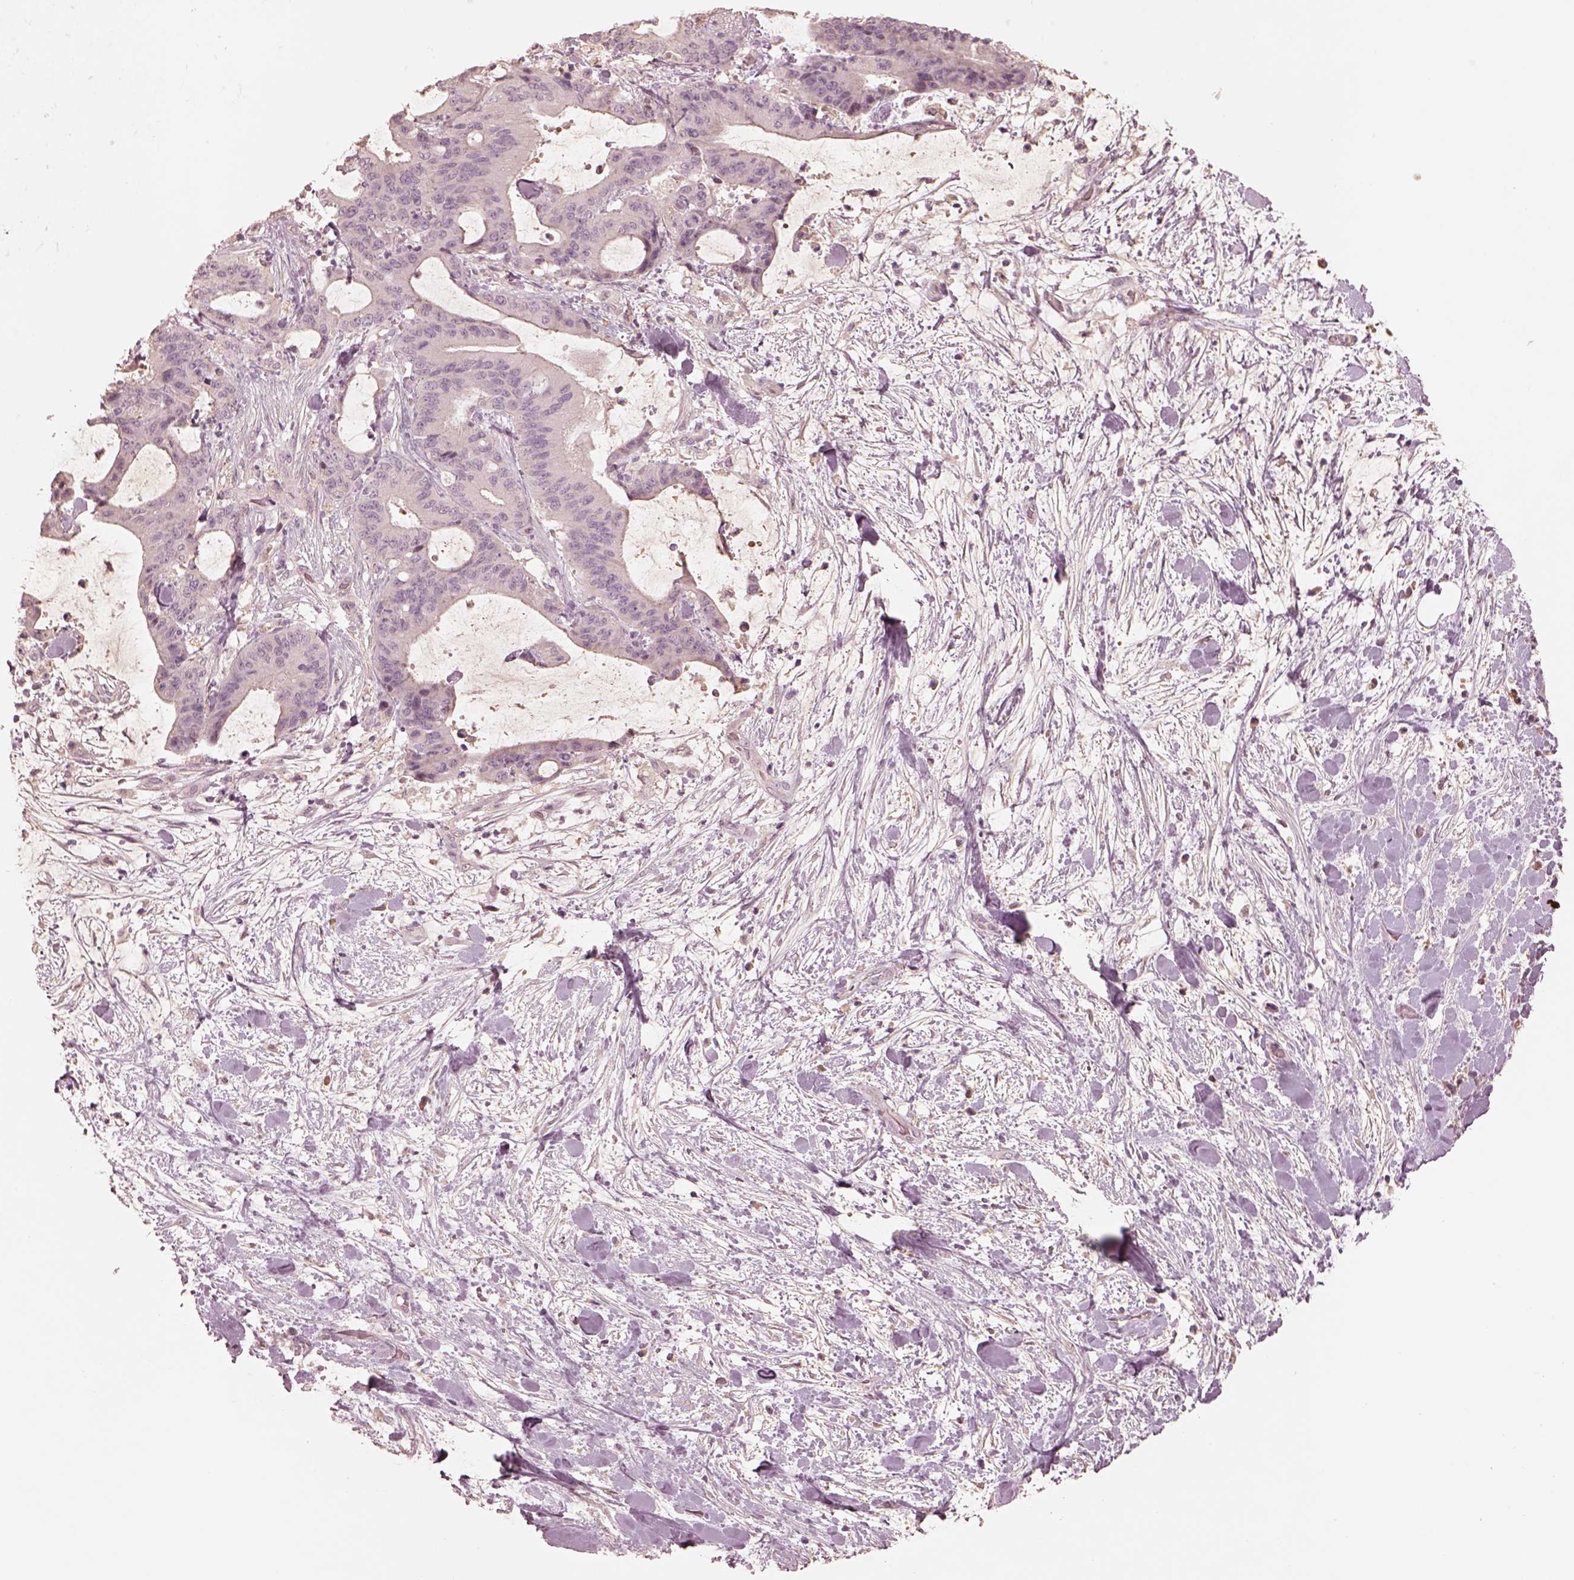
{"staining": {"intensity": "negative", "quantity": "none", "location": "none"}, "tissue": "liver cancer", "cell_type": "Tumor cells", "image_type": "cancer", "snomed": [{"axis": "morphology", "description": "Cholangiocarcinoma"}, {"axis": "topography", "description": "Liver"}], "caption": "DAB (3,3'-diaminobenzidine) immunohistochemical staining of human liver cancer displays no significant positivity in tumor cells. (DAB (3,3'-diaminobenzidine) immunohistochemistry, high magnification).", "gene": "VWA5B1", "patient": {"sex": "female", "age": 73}}